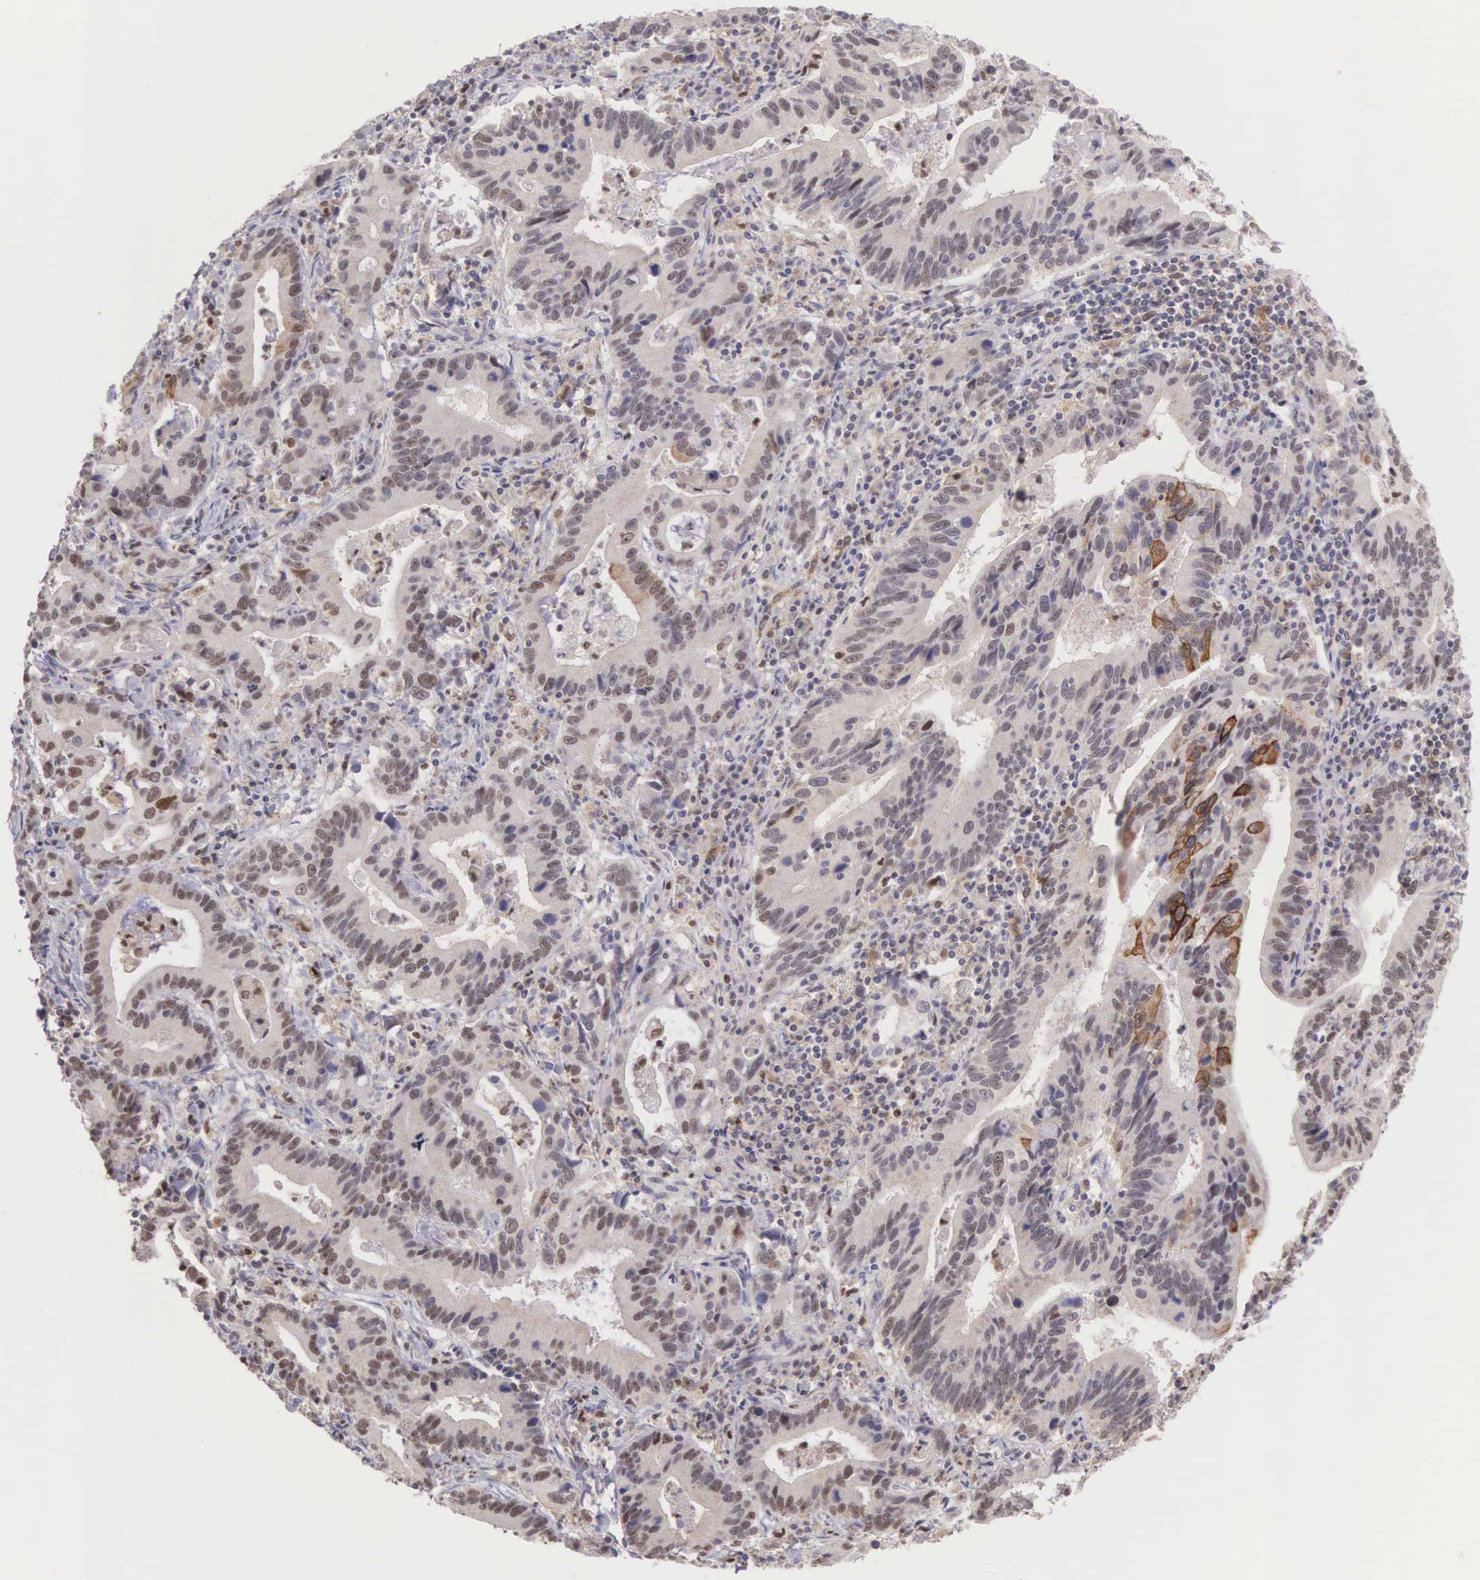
{"staining": {"intensity": "weak", "quantity": "<25%", "location": "cytoplasmic/membranous,nuclear"}, "tissue": "stomach cancer", "cell_type": "Tumor cells", "image_type": "cancer", "snomed": [{"axis": "morphology", "description": "Adenocarcinoma, NOS"}, {"axis": "topography", "description": "Stomach, upper"}], "caption": "IHC of adenocarcinoma (stomach) exhibits no expression in tumor cells.", "gene": "GRK3", "patient": {"sex": "male", "age": 63}}